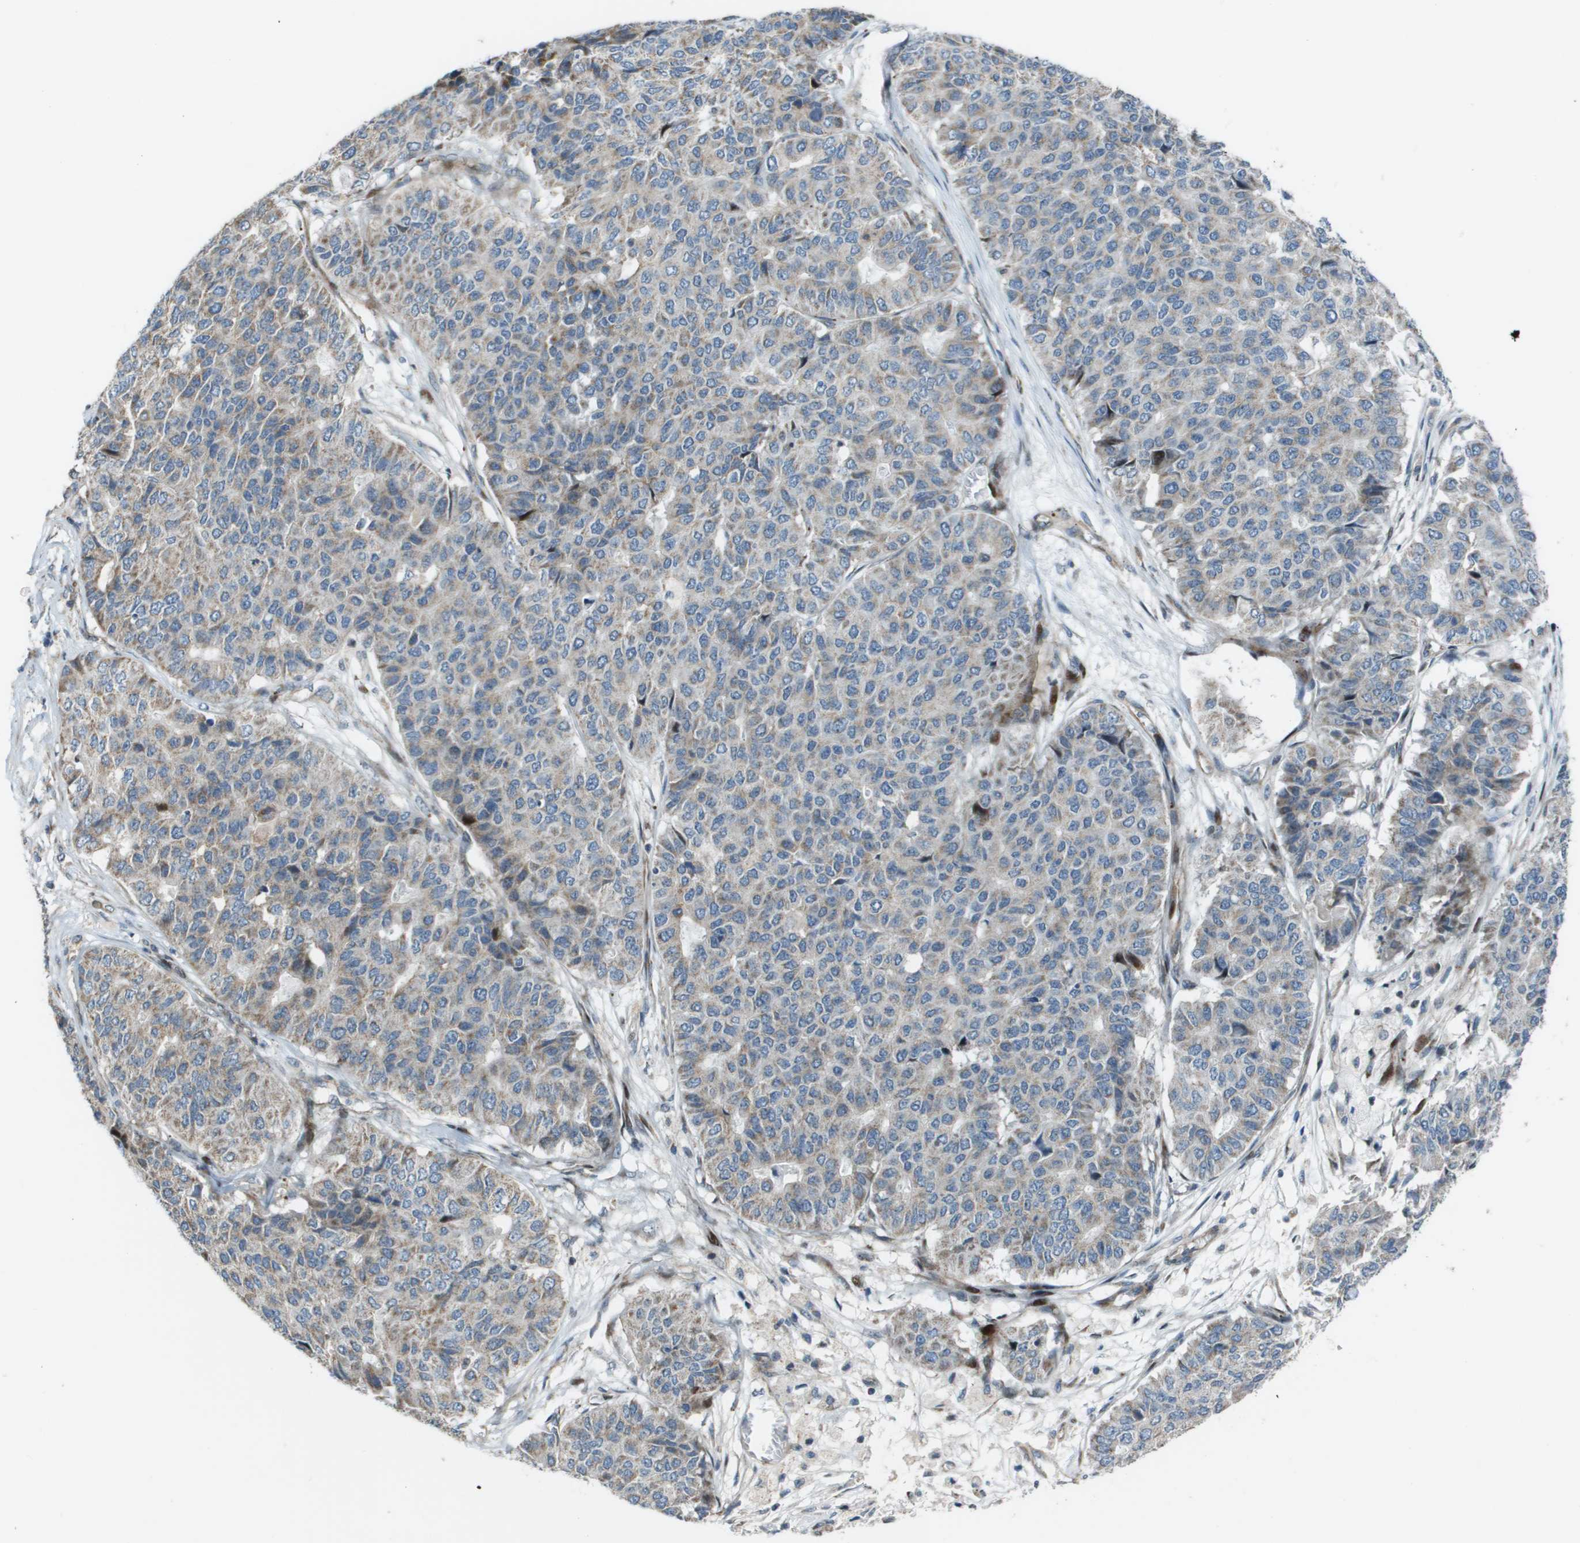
{"staining": {"intensity": "weak", "quantity": "<25%", "location": "cytoplasmic/membranous"}, "tissue": "pancreatic cancer", "cell_type": "Tumor cells", "image_type": "cancer", "snomed": [{"axis": "morphology", "description": "Adenocarcinoma, NOS"}, {"axis": "topography", "description": "Pancreas"}], "caption": "DAB immunohistochemical staining of human pancreatic adenocarcinoma reveals no significant staining in tumor cells.", "gene": "MGAT3", "patient": {"sex": "male", "age": 50}}